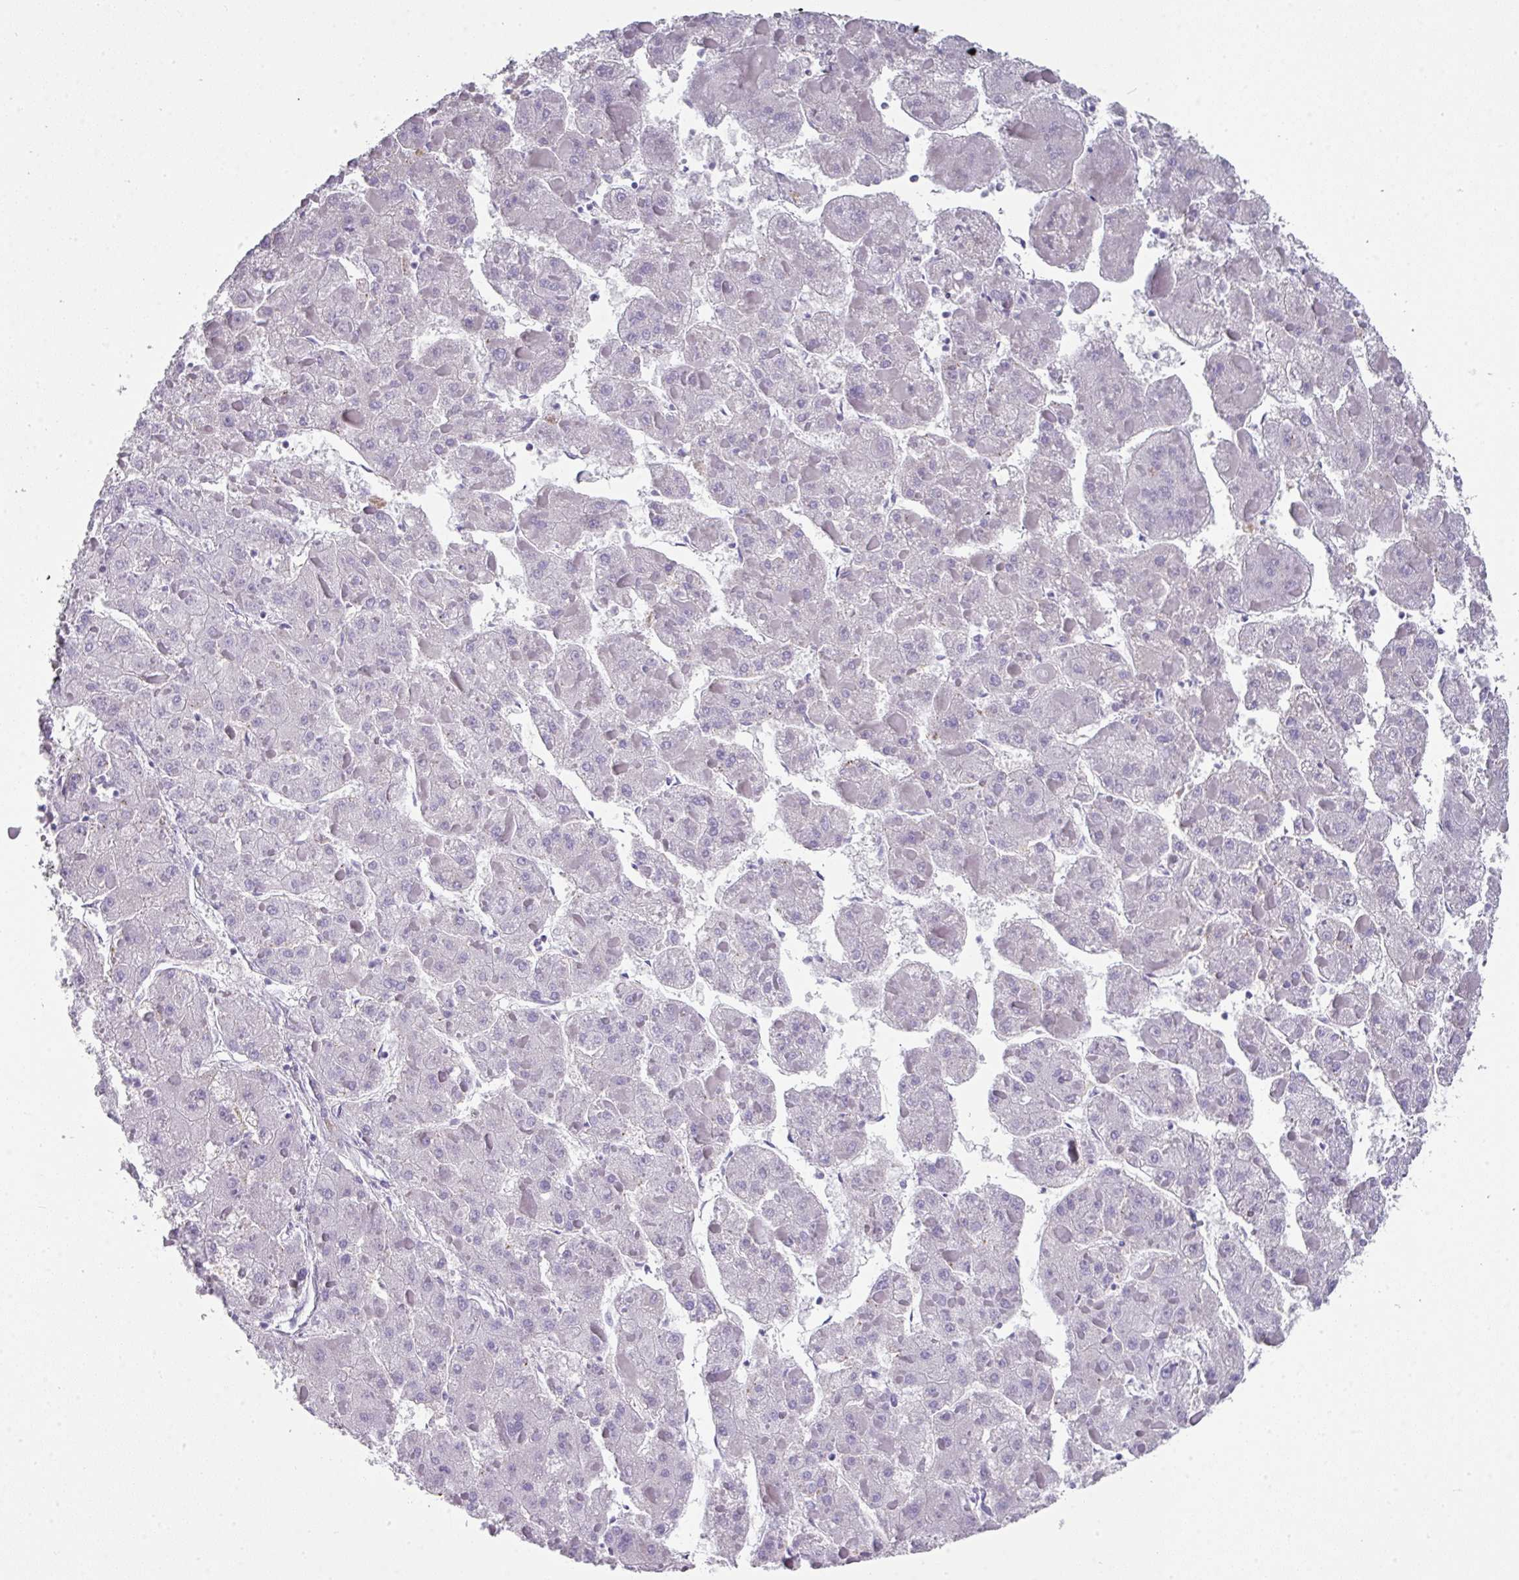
{"staining": {"intensity": "negative", "quantity": "none", "location": "none"}, "tissue": "liver cancer", "cell_type": "Tumor cells", "image_type": "cancer", "snomed": [{"axis": "morphology", "description": "Carcinoma, Hepatocellular, NOS"}, {"axis": "topography", "description": "Liver"}], "caption": "Immunohistochemistry of human liver cancer (hepatocellular carcinoma) exhibits no expression in tumor cells.", "gene": "GLI4", "patient": {"sex": "female", "age": 73}}